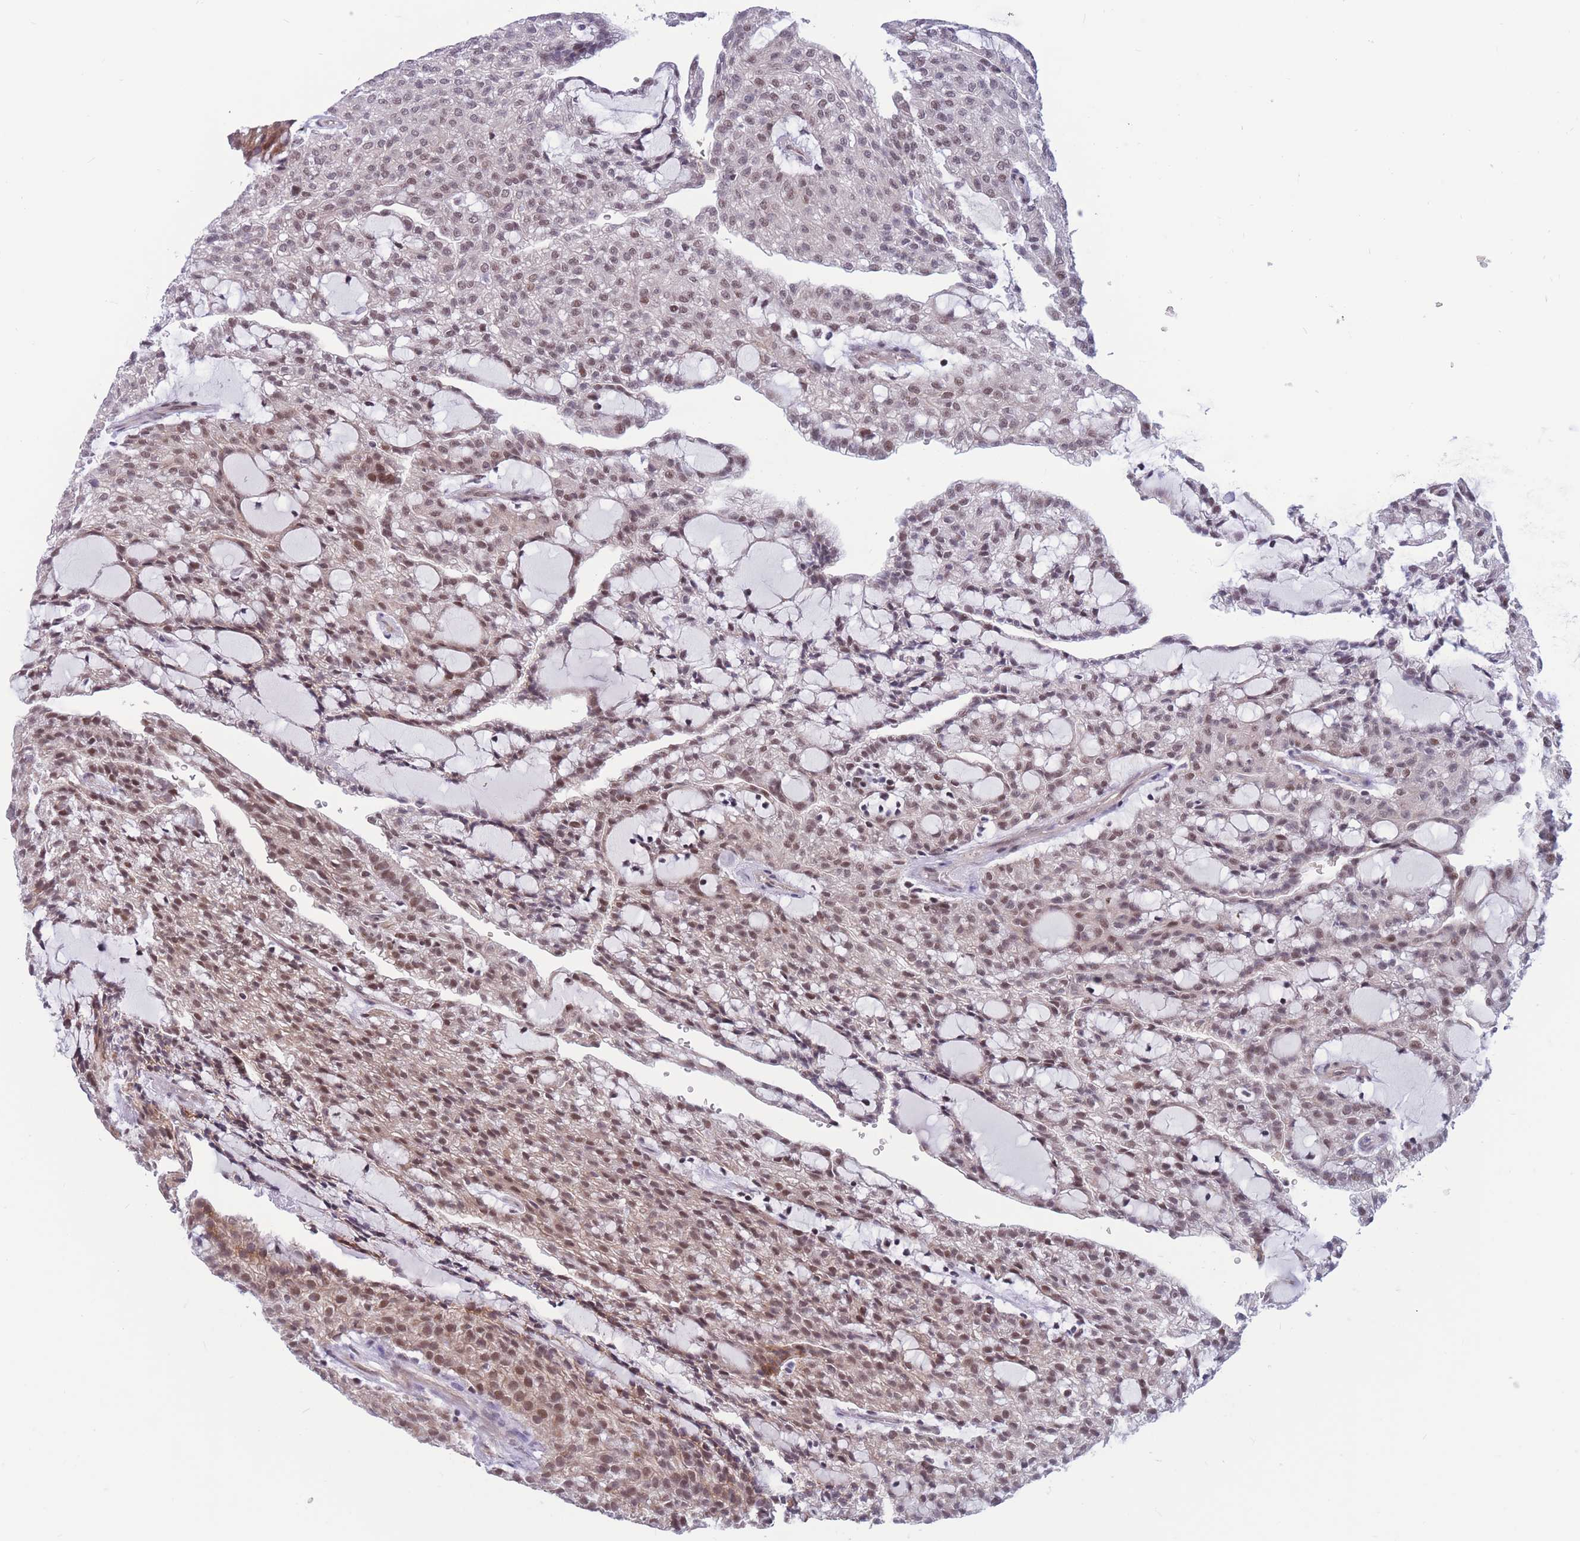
{"staining": {"intensity": "moderate", "quantity": ">75%", "location": "nuclear"}, "tissue": "renal cancer", "cell_type": "Tumor cells", "image_type": "cancer", "snomed": [{"axis": "morphology", "description": "Adenocarcinoma, NOS"}, {"axis": "topography", "description": "Kidney"}], "caption": "Renal adenocarcinoma tissue exhibits moderate nuclear positivity in about >75% of tumor cells, visualized by immunohistochemistry.", "gene": "BCL9L", "patient": {"sex": "male", "age": 63}}